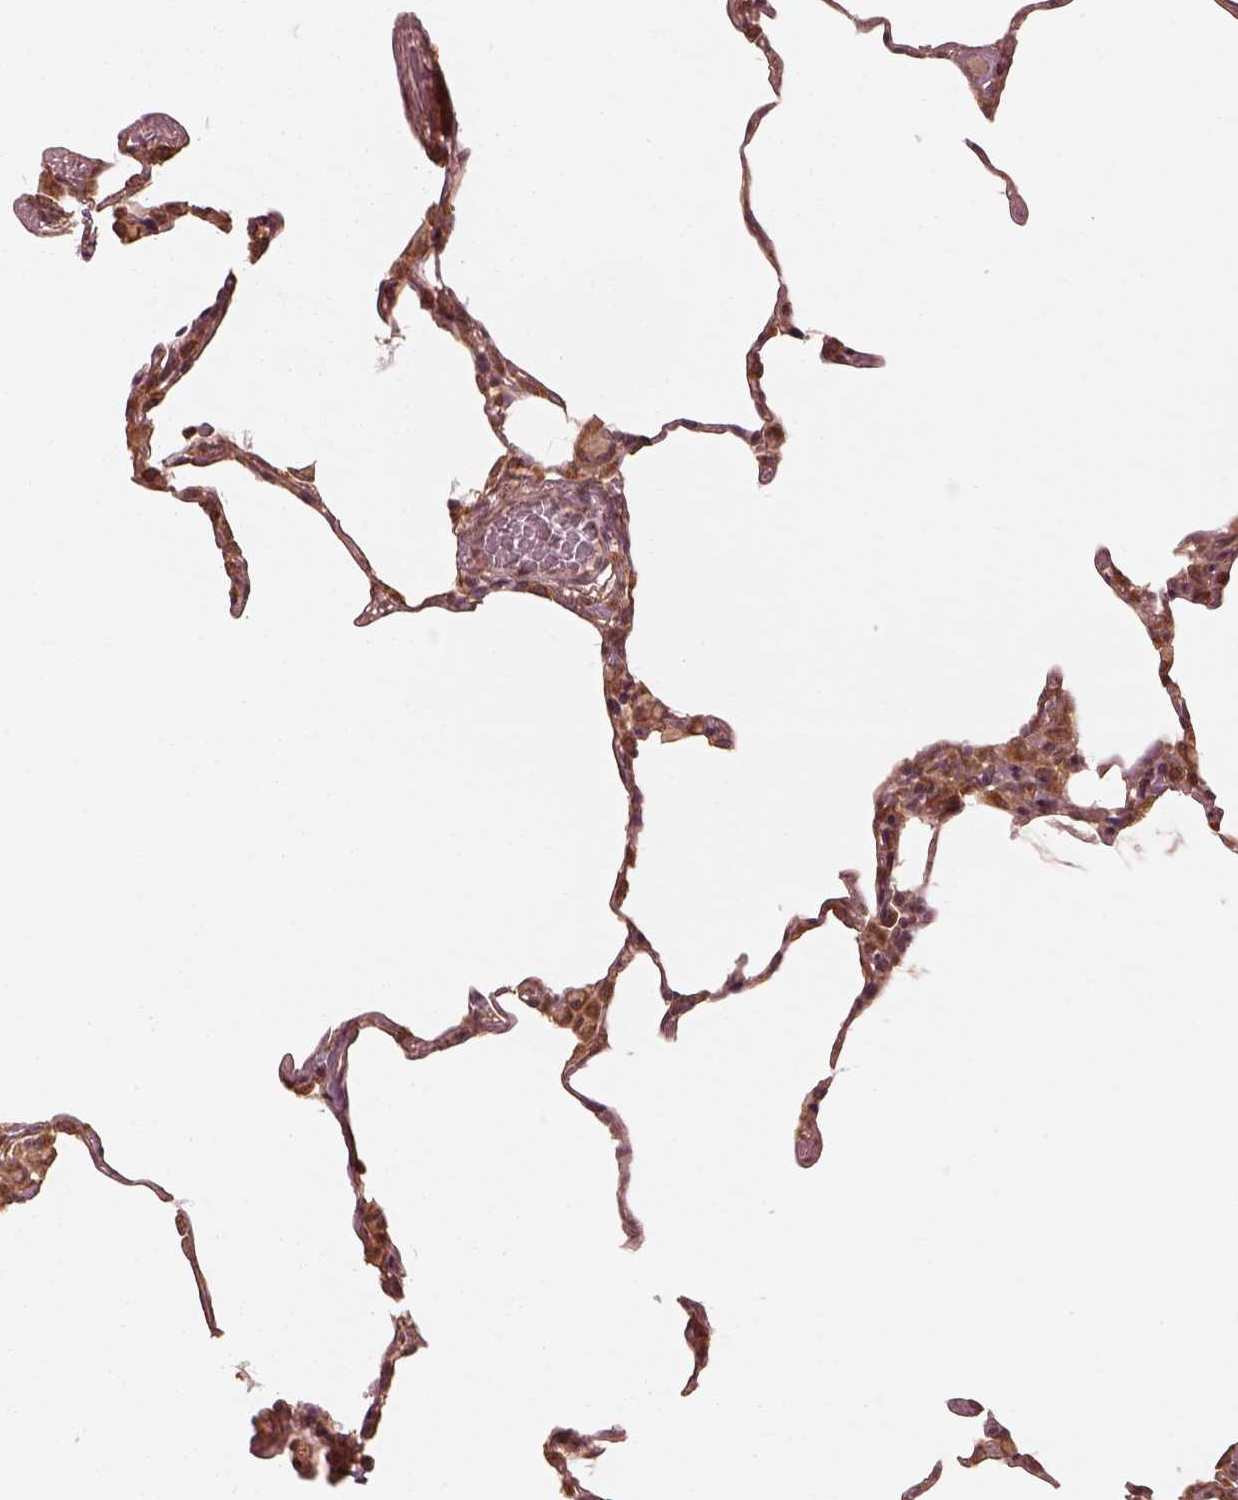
{"staining": {"intensity": "moderate", "quantity": ">75%", "location": "cytoplasmic/membranous"}, "tissue": "lung", "cell_type": "Alveolar cells", "image_type": "normal", "snomed": [{"axis": "morphology", "description": "Normal tissue, NOS"}, {"axis": "topography", "description": "Lung"}], "caption": "Immunohistochemical staining of normal human lung shows moderate cytoplasmic/membranous protein positivity in about >75% of alveolar cells. (IHC, brightfield microscopy, high magnification).", "gene": "DNAJC25", "patient": {"sex": "female", "age": 57}}